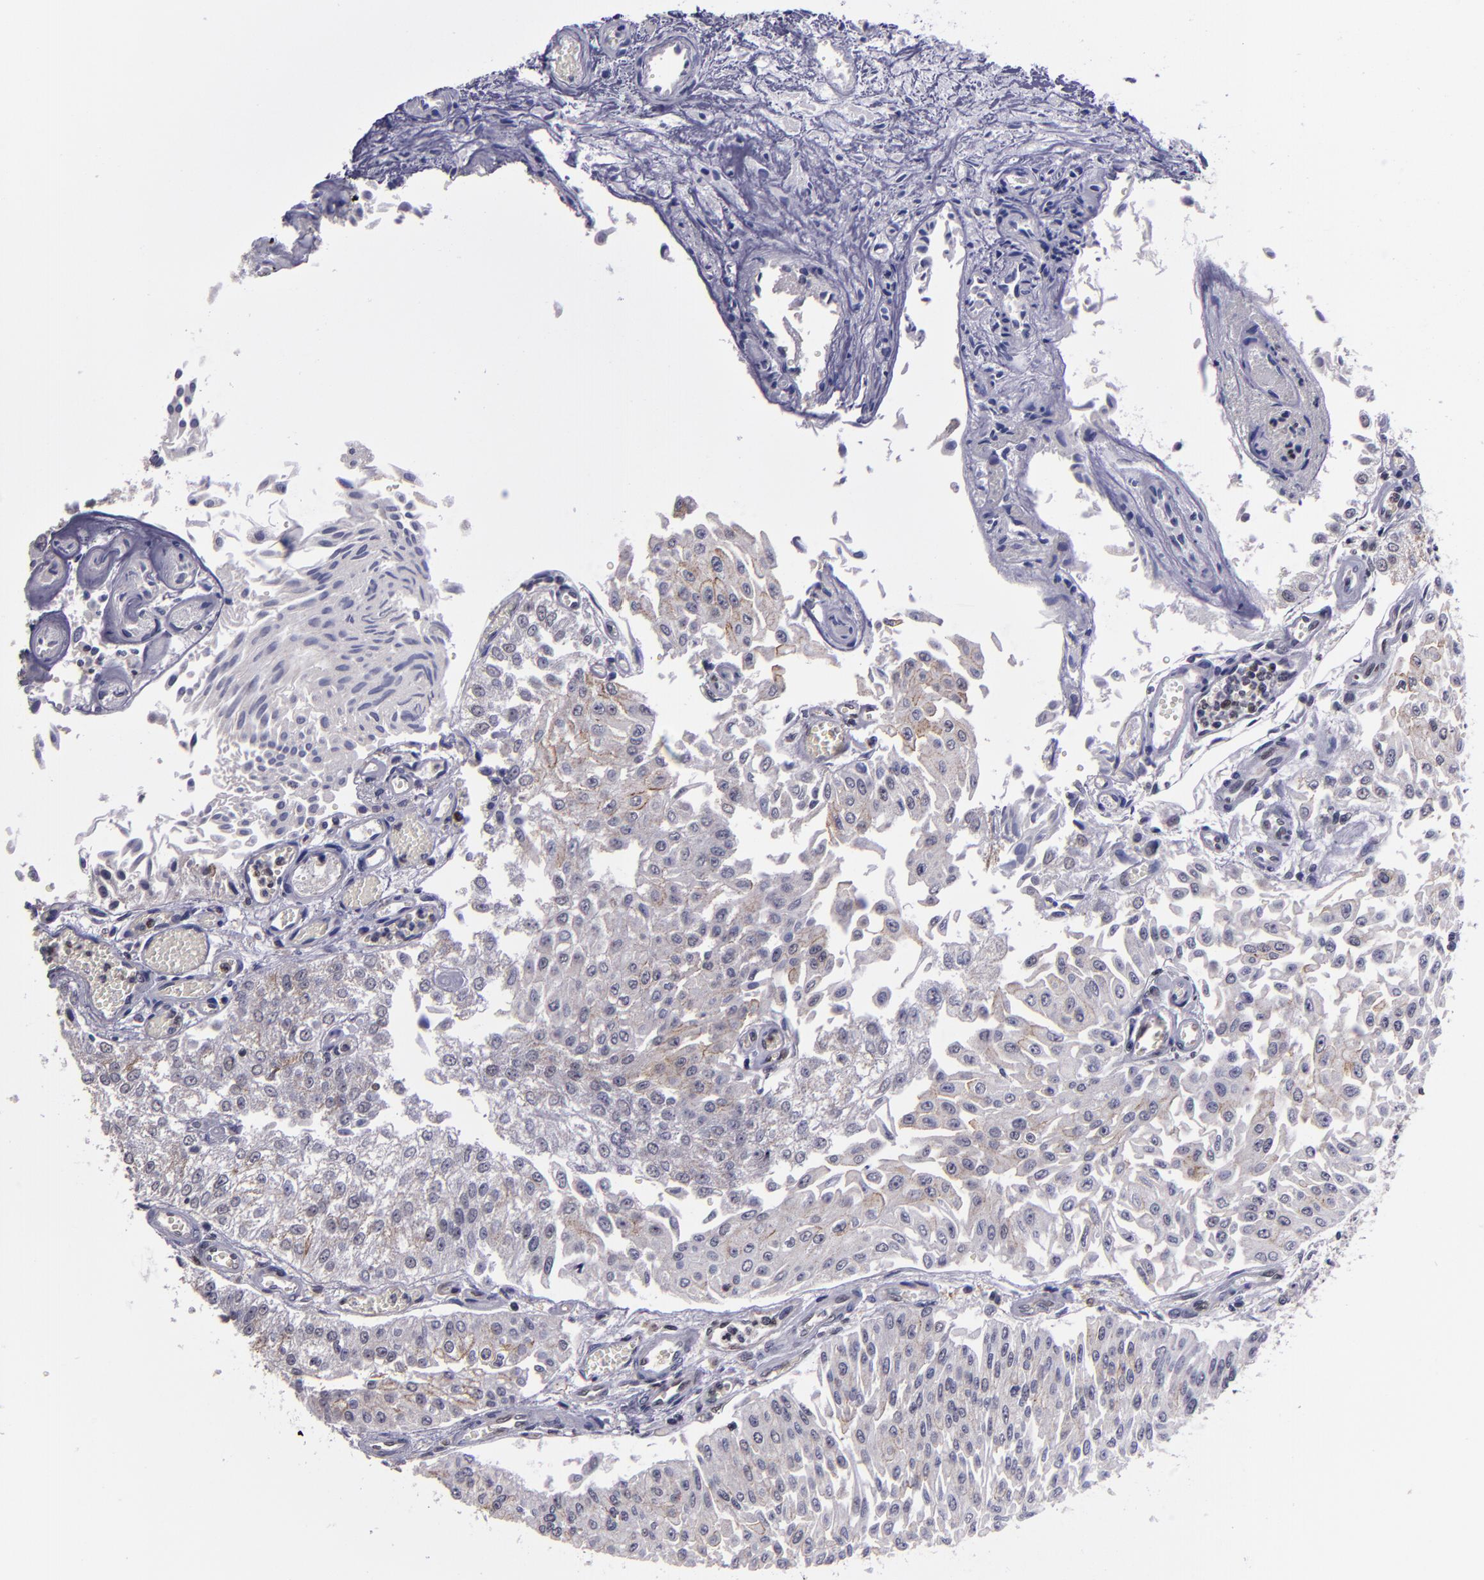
{"staining": {"intensity": "weak", "quantity": "<25%", "location": "cytoplasmic/membranous"}, "tissue": "urothelial cancer", "cell_type": "Tumor cells", "image_type": "cancer", "snomed": [{"axis": "morphology", "description": "Urothelial carcinoma, Low grade"}, {"axis": "topography", "description": "Urinary bladder"}], "caption": "Protein analysis of low-grade urothelial carcinoma exhibits no significant expression in tumor cells.", "gene": "CEBPE", "patient": {"sex": "male", "age": 86}}